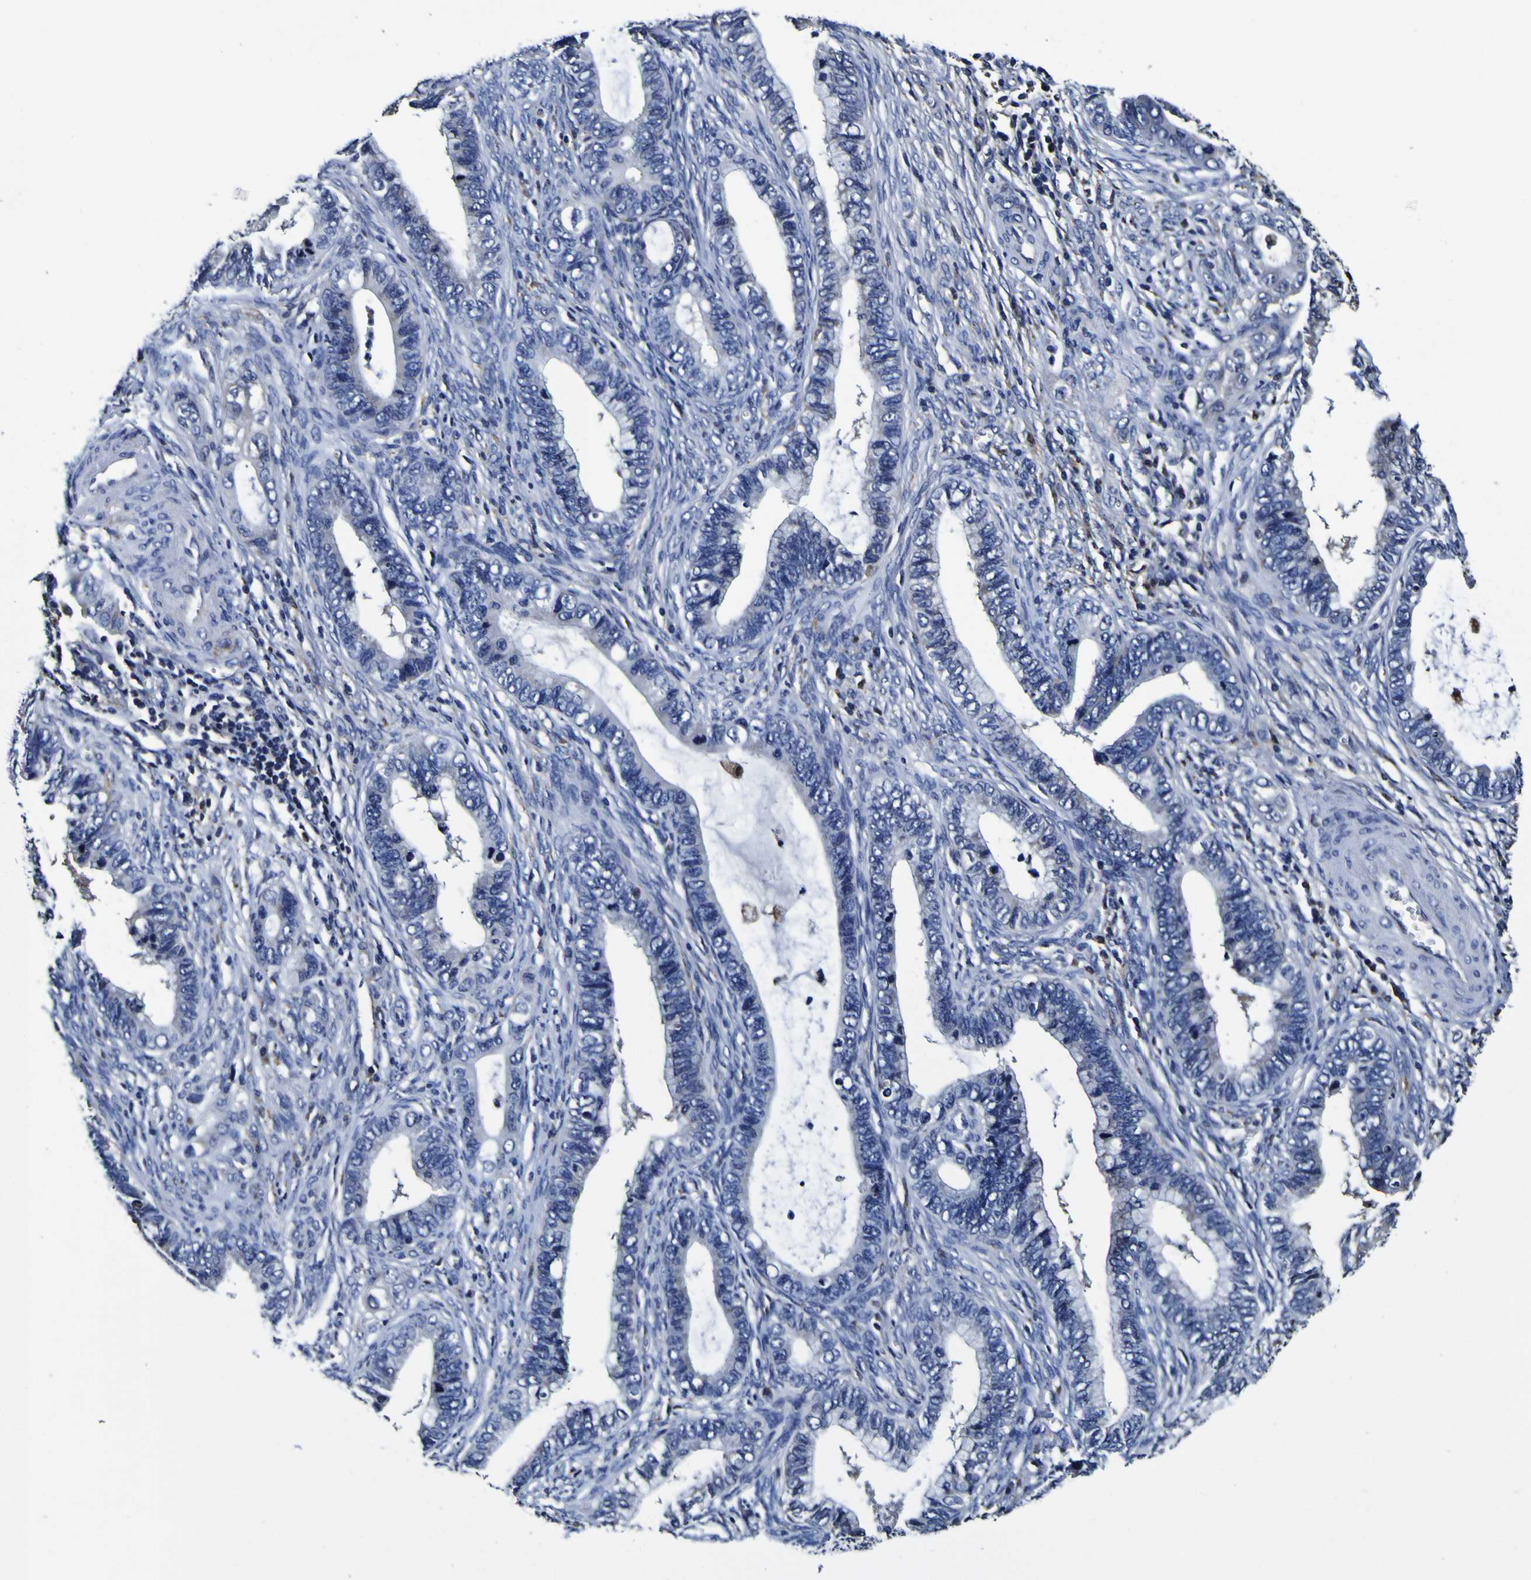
{"staining": {"intensity": "negative", "quantity": "none", "location": "none"}, "tissue": "cervical cancer", "cell_type": "Tumor cells", "image_type": "cancer", "snomed": [{"axis": "morphology", "description": "Adenocarcinoma, NOS"}, {"axis": "topography", "description": "Cervix"}], "caption": "Immunohistochemical staining of adenocarcinoma (cervical) shows no significant expression in tumor cells. Brightfield microscopy of IHC stained with DAB (brown) and hematoxylin (blue), captured at high magnification.", "gene": "GPX1", "patient": {"sex": "female", "age": 44}}